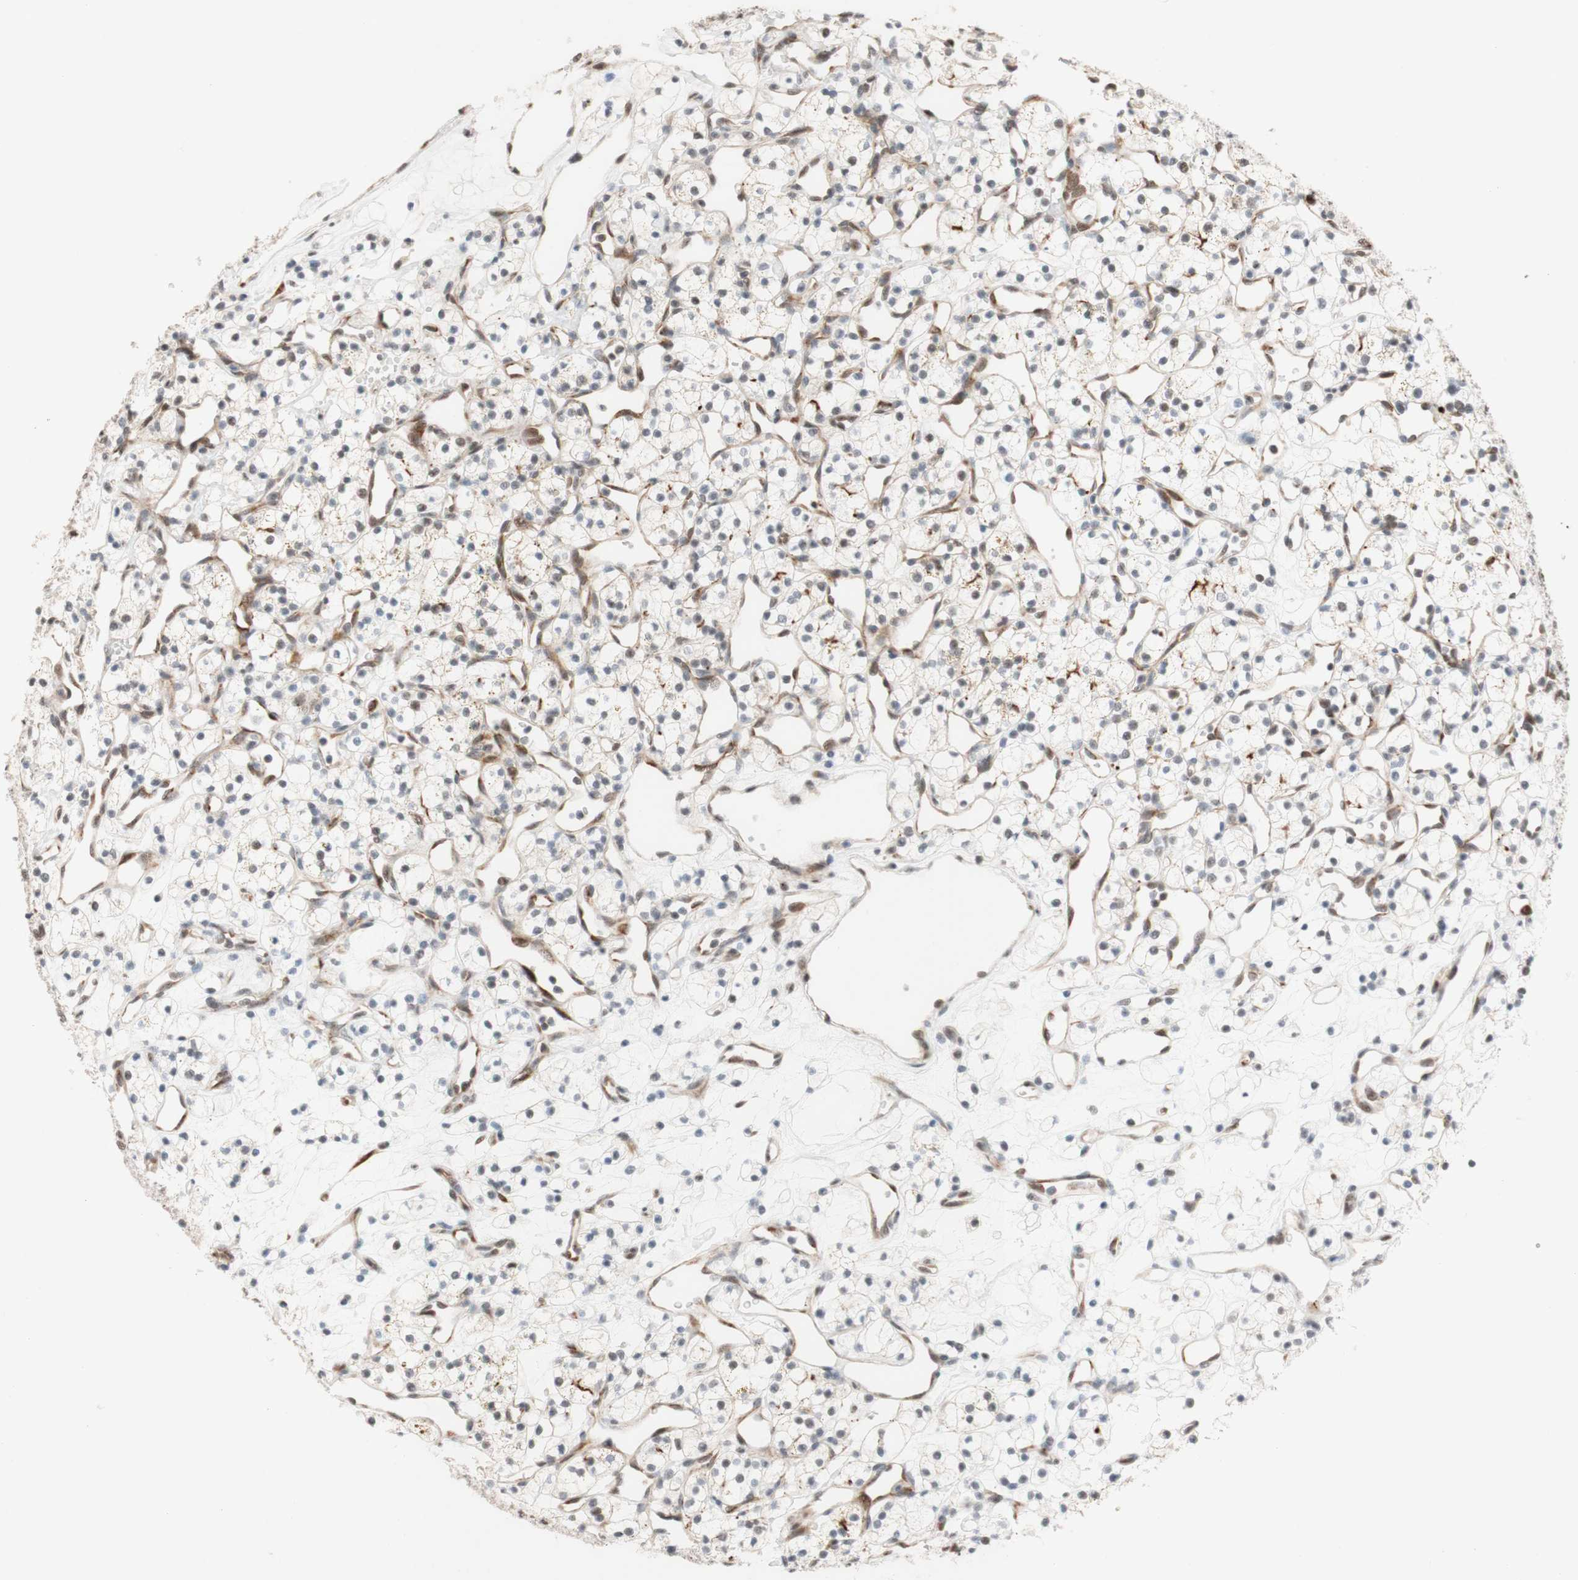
{"staining": {"intensity": "negative", "quantity": "none", "location": "none"}, "tissue": "renal cancer", "cell_type": "Tumor cells", "image_type": "cancer", "snomed": [{"axis": "morphology", "description": "Adenocarcinoma, NOS"}, {"axis": "topography", "description": "Kidney"}], "caption": "DAB (3,3'-diaminobenzidine) immunohistochemical staining of adenocarcinoma (renal) demonstrates no significant positivity in tumor cells.", "gene": "SAP18", "patient": {"sex": "female", "age": 60}}